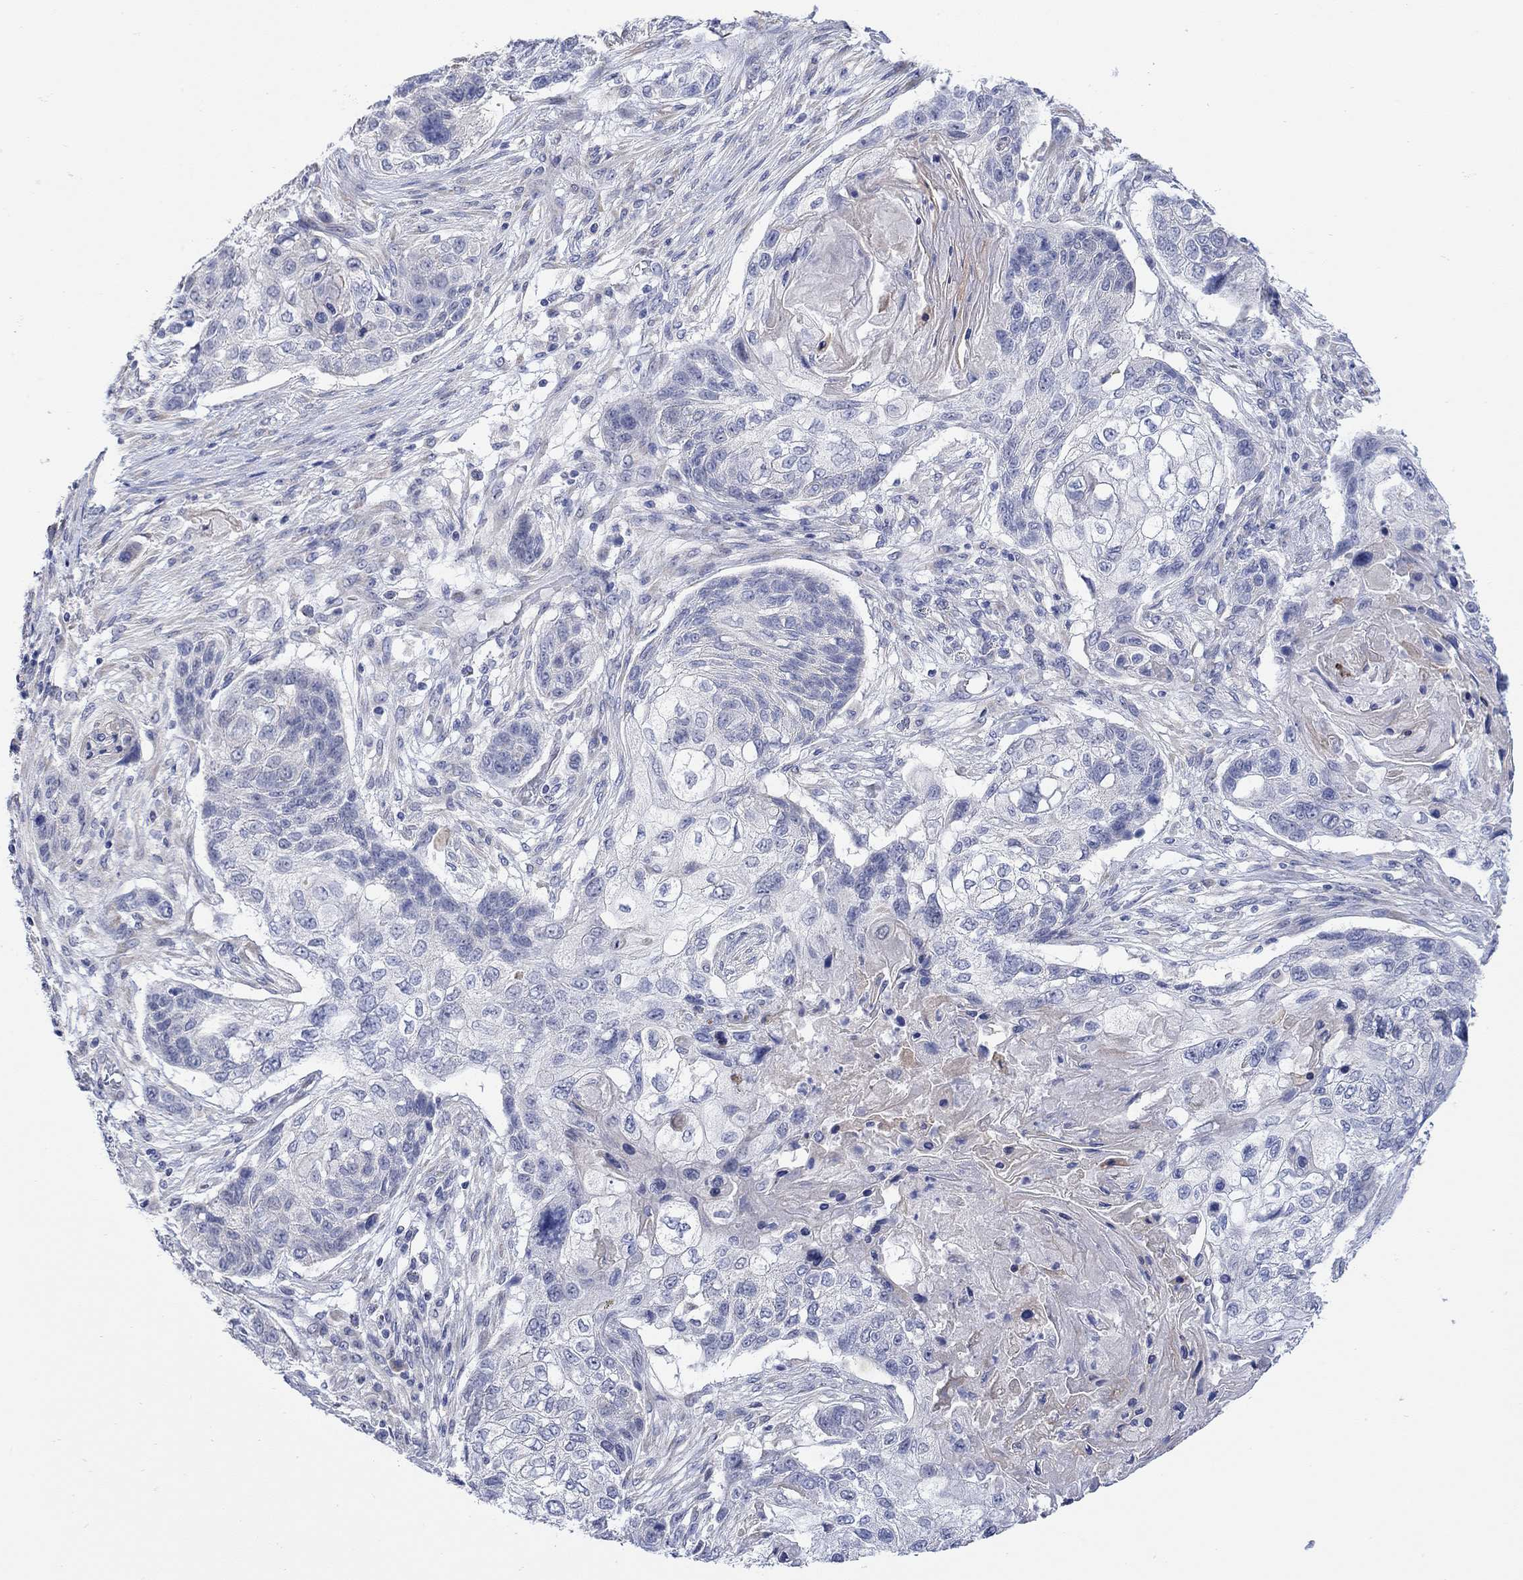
{"staining": {"intensity": "negative", "quantity": "none", "location": "none"}, "tissue": "lung cancer", "cell_type": "Tumor cells", "image_type": "cancer", "snomed": [{"axis": "morphology", "description": "Normal tissue, NOS"}, {"axis": "morphology", "description": "Squamous cell carcinoma, NOS"}, {"axis": "topography", "description": "Bronchus"}, {"axis": "topography", "description": "Lung"}], "caption": "A high-resolution histopathology image shows immunohistochemistry staining of lung cancer (squamous cell carcinoma), which displays no significant positivity in tumor cells.", "gene": "KRT222", "patient": {"sex": "male", "age": 69}}